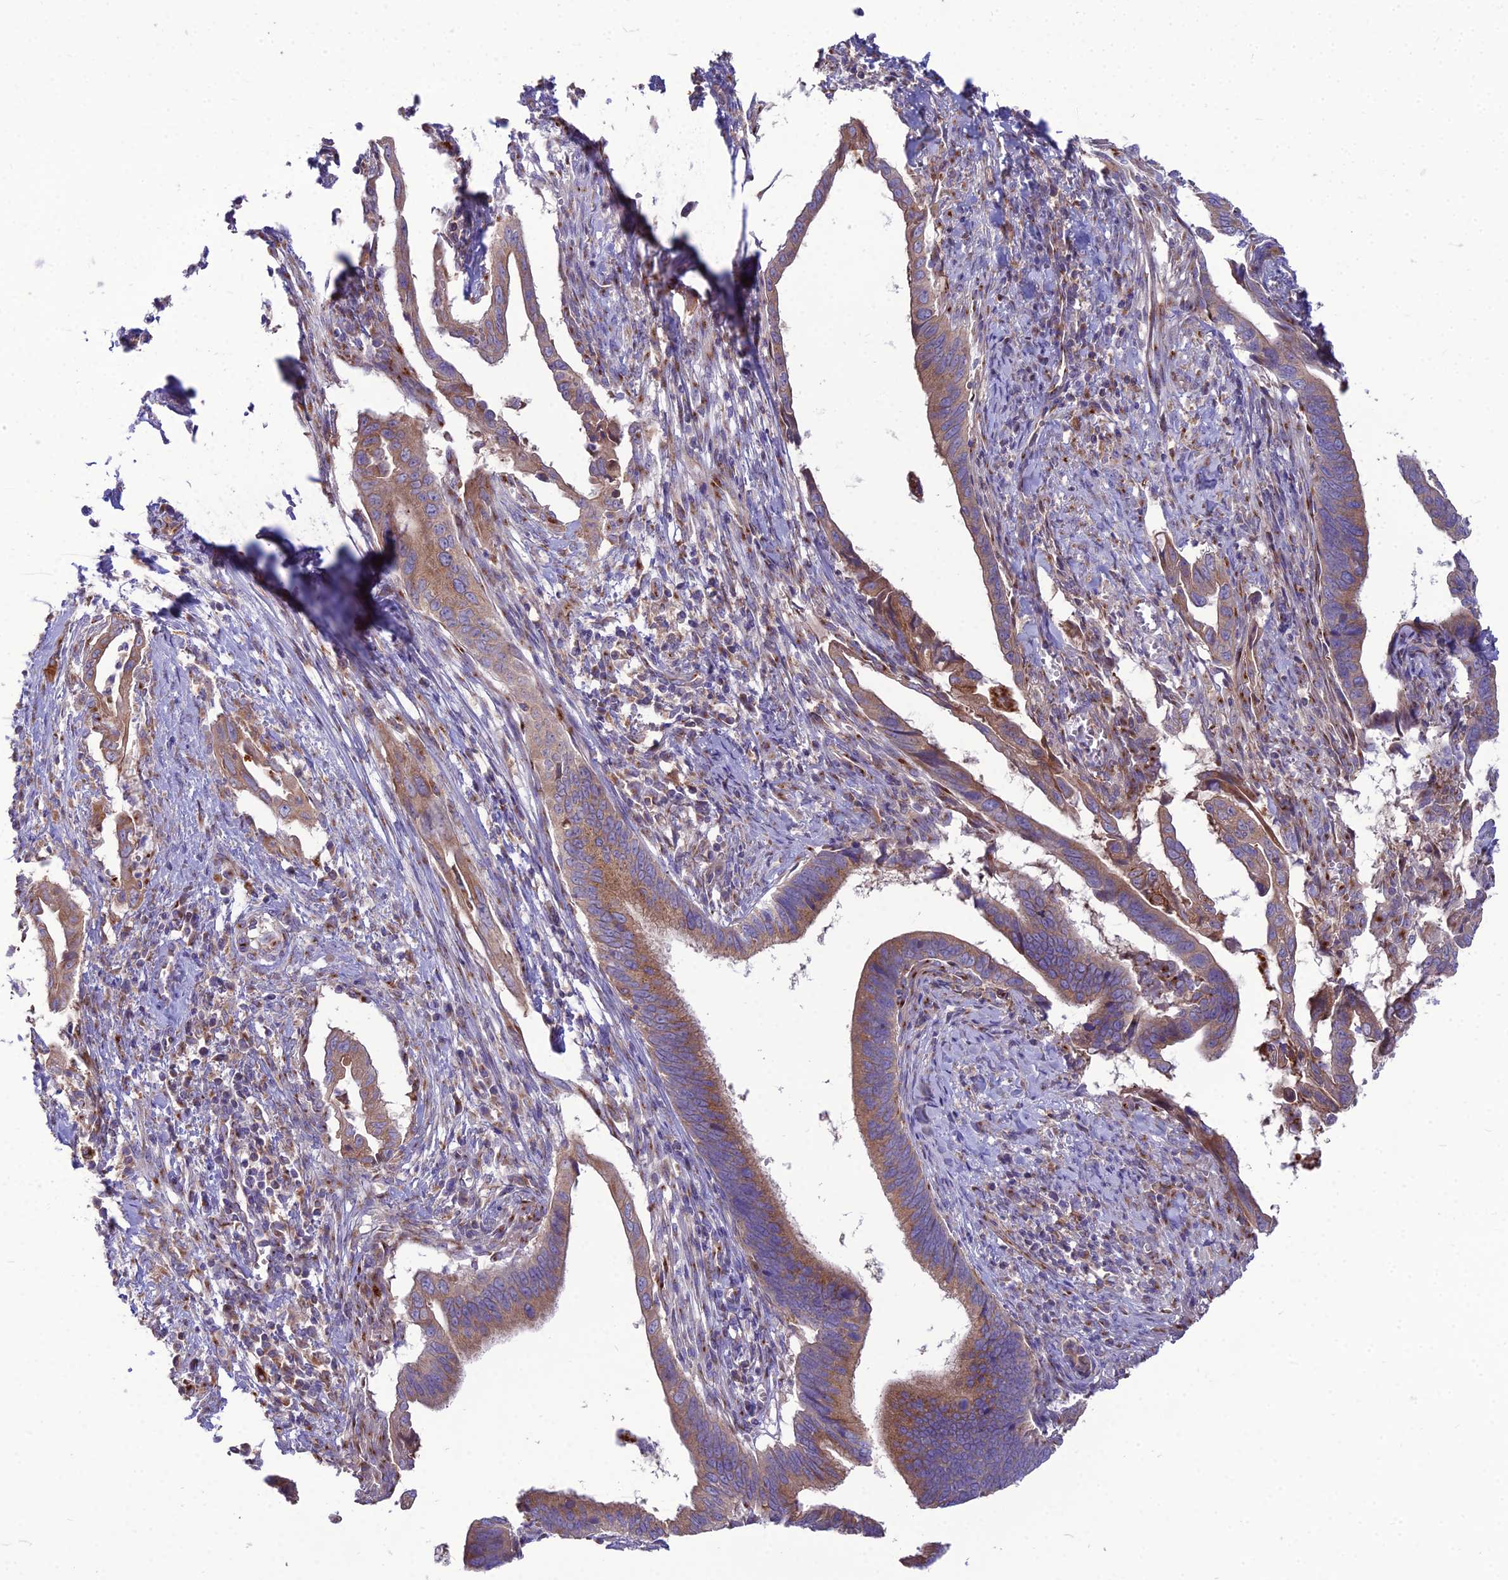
{"staining": {"intensity": "moderate", "quantity": ">75%", "location": "cytoplasmic/membranous"}, "tissue": "cervical cancer", "cell_type": "Tumor cells", "image_type": "cancer", "snomed": [{"axis": "morphology", "description": "Adenocarcinoma, NOS"}, {"axis": "topography", "description": "Cervix"}], "caption": "Immunohistochemistry image of neoplastic tissue: cervical adenocarcinoma stained using immunohistochemistry (IHC) shows medium levels of moderate protein expression localized specifically in the cytoplasmic/membranous of tumor cells, appearing as a cytoplasmic/membranous brown color.", "gene": "SPRYD7", "patient": {"sex": "female", "age": 42}}